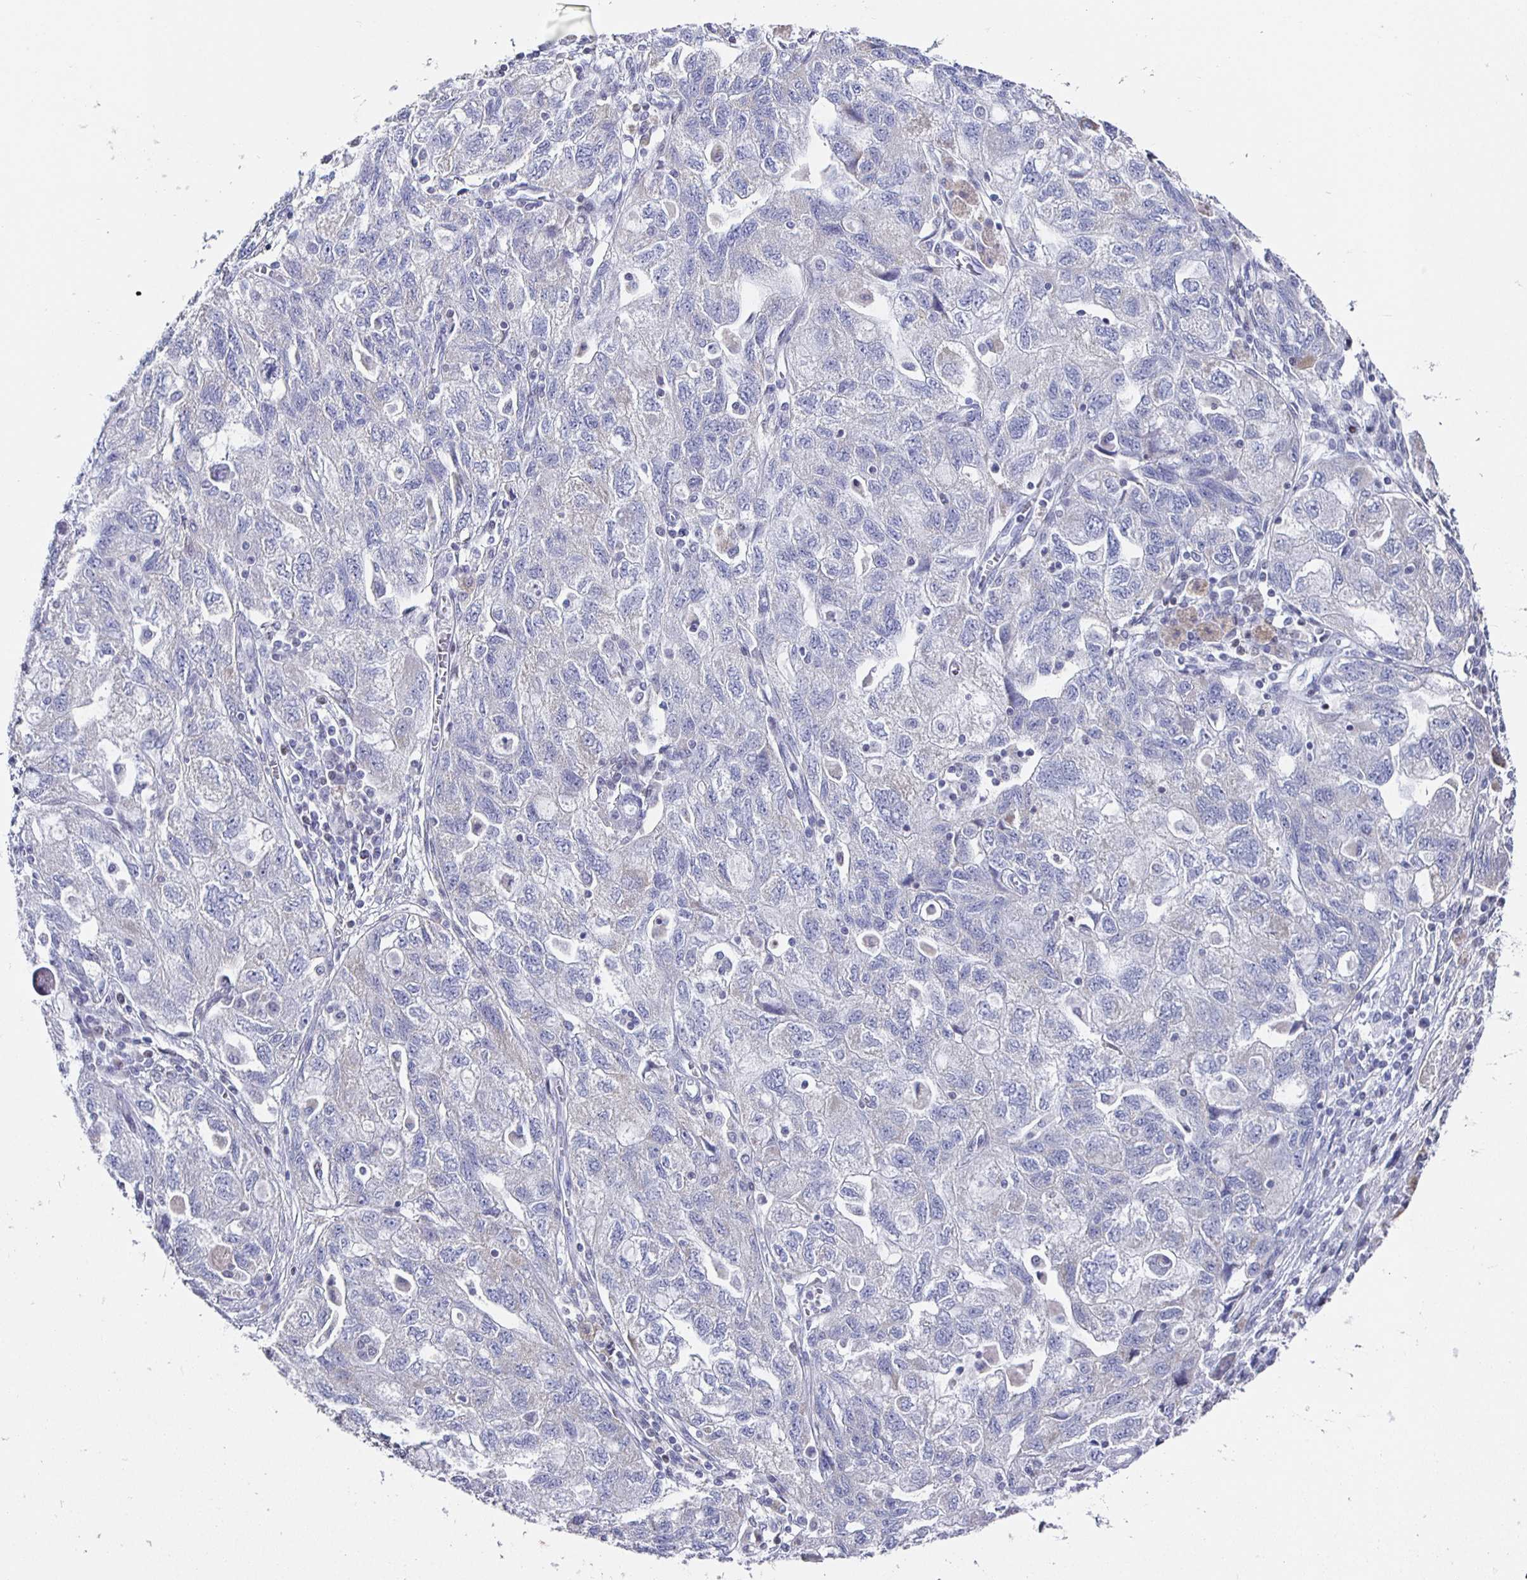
{"staining": {"intensity": "negative", "quantity": "none", "location": "none"}, "tissue": "ovarian cancer", "cell_type": "Tumor cells", "image_type": "cancer", "snomed": [{"axis": "morphology", "description": "Carcinoma, NOS"}, {"axis": "morphology", "description": "Cystadenocarcinoma, serous, NOS"}, {"axis": "topography", "description": "Ovary"}], "caption": "IHC histopathology image of neoplastic tissue: human ovarian cancer (carcinoma) stained with DAB (3,3'-diaminobenzidine) shows no significant protein expression in tumor cells. Brightfield microscopy of immunohistochemistry (IHC) stained with DAB (3,3'-diaminobenzidine) (brown) and hematoxylin (blue), captured at high magnification.", "gene": "RUNX2", "patient": {"sex": "female", "age": 69}}